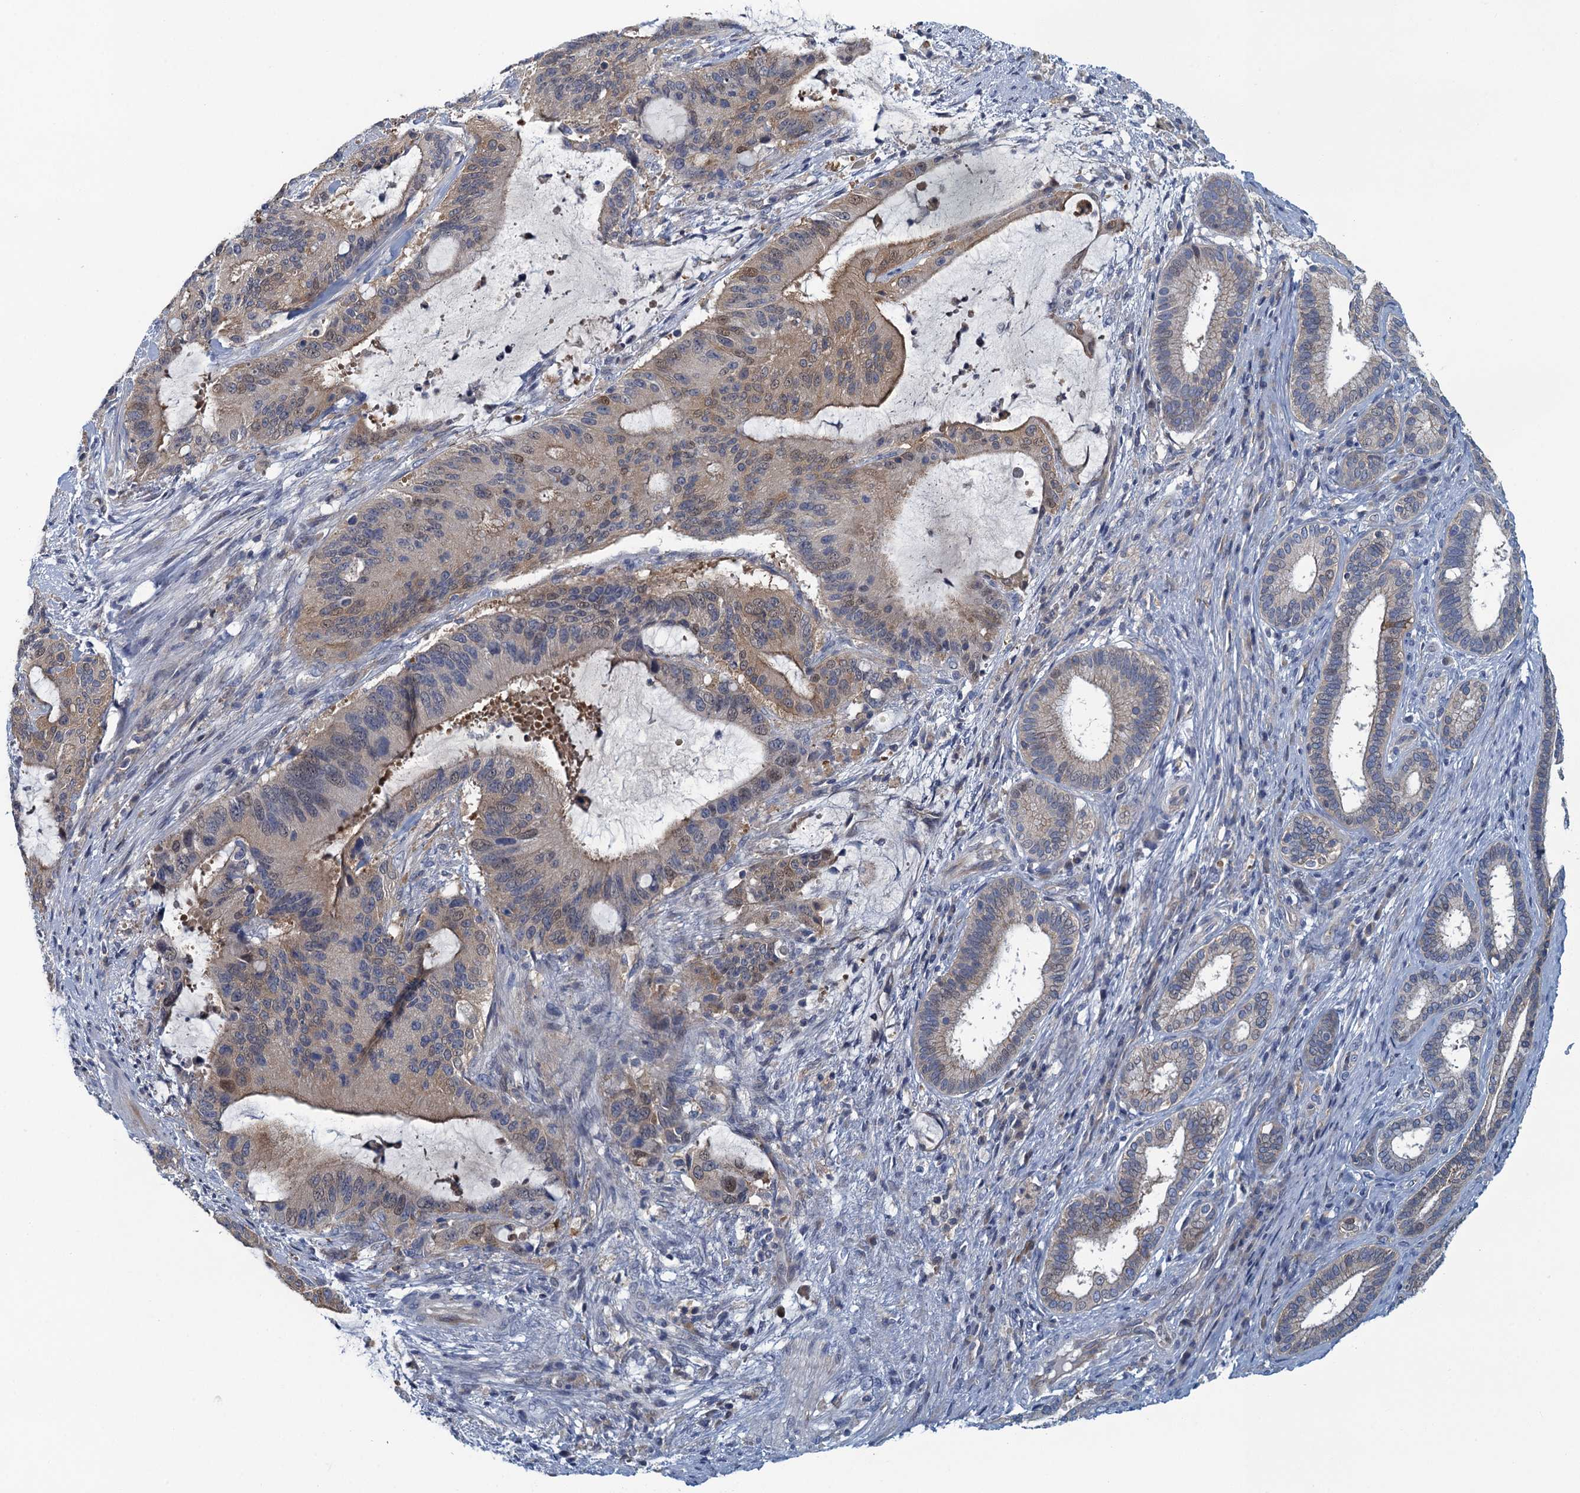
{"staining": {"intensity": "weak", "quantity": "25%-75%", "location": "cytoplasmic/membranous,nuclear"}, "tissue": "liver cancer", "cell_type": "Tumor cells", "image_type": "cancer", "snomed": [{"axis": "morphology", "description": "Normal tissue, NOS"}, {"axis": "morphology", "description": "Cholangiocarcinoma"}, {"axis": "topography", "description": "Liver"}, {"axis": "topography", "description": "Peripheral nerve tissue"}], "caption": "Liver cancer (cholangiocarcinoma) tissue reveals weak cytoplasmic/membranous and nuclear expression in about 25%-75% of tumor cells", "gene": "NCKAP1L", "patient": {"sex": "female", "age": 73}}